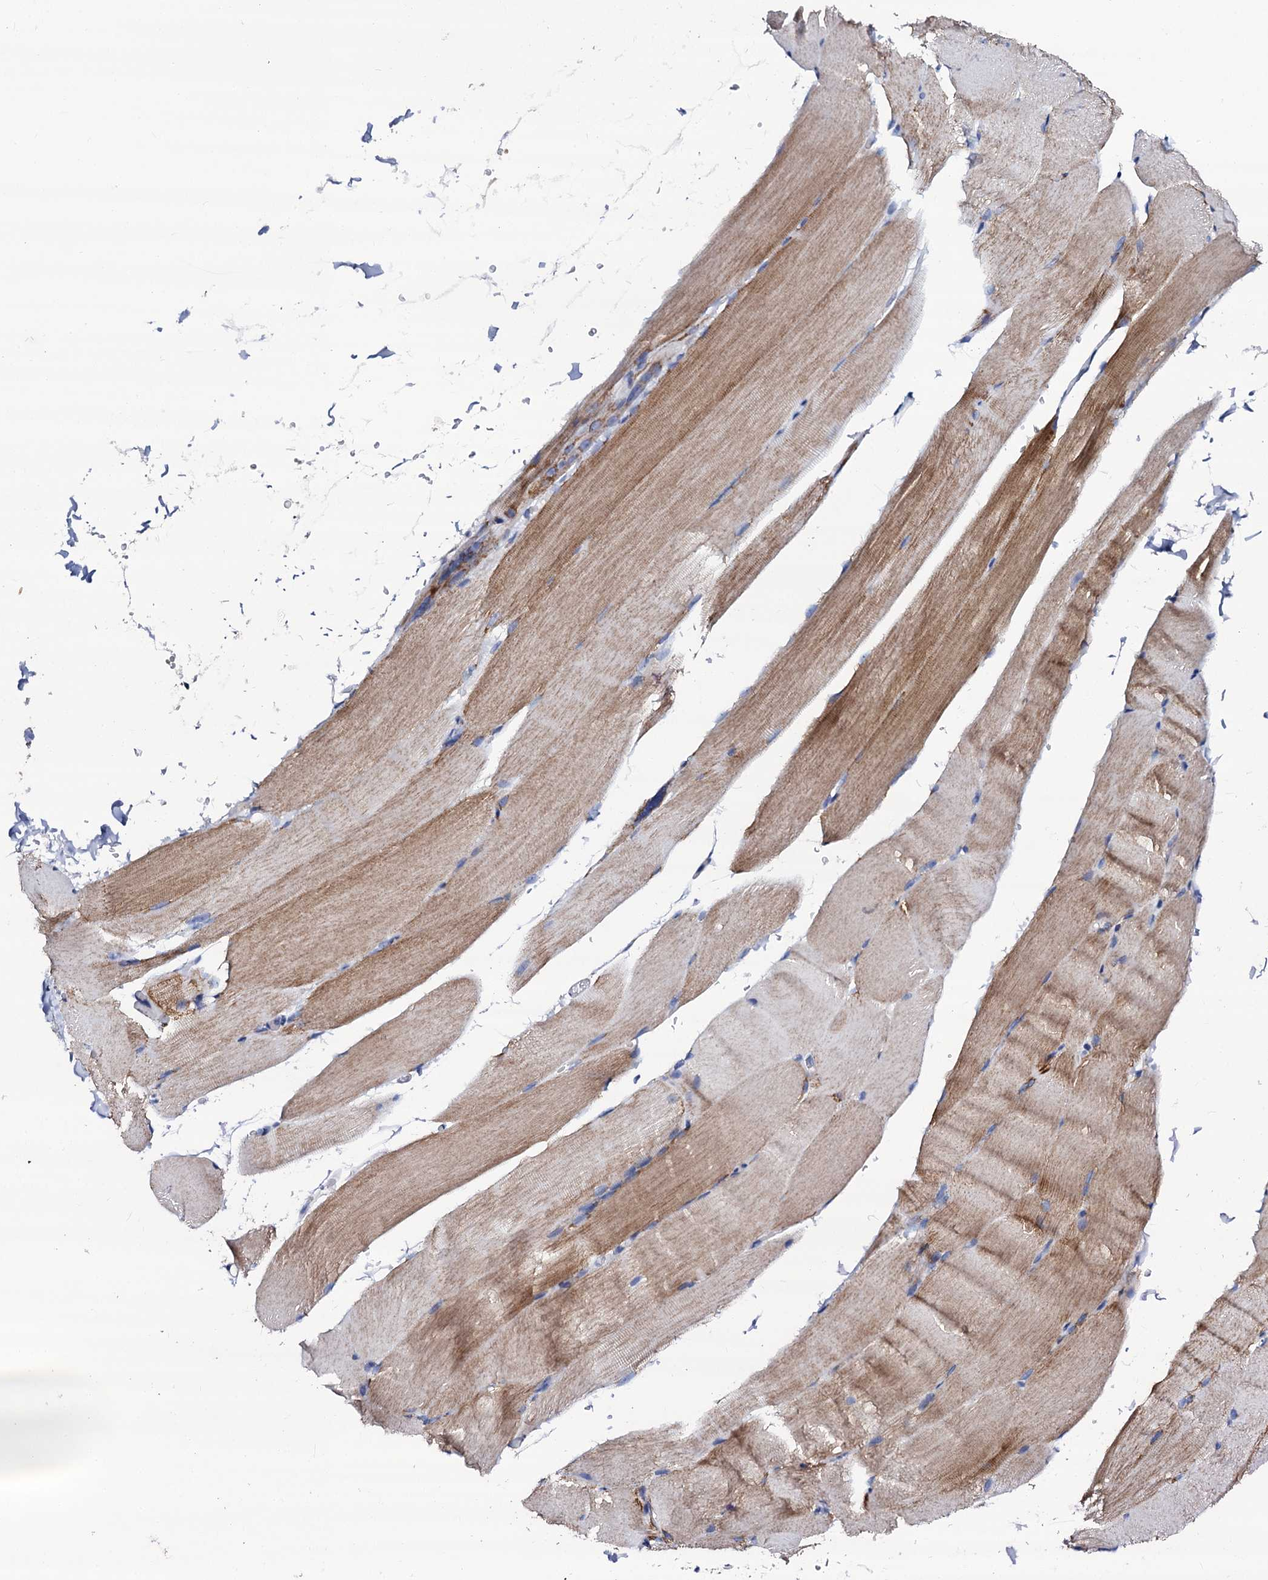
{"staining": {"intensity": "moderate", "quantity": "25%-75%", "location": "cytoplasmic/membranous"}, "tissue": "skeletal muscle", "cell_type": "Myocytes", "image_type": "normal", "snomed": [{"axis": "morphology", "description": "Normal tissue, NOS"}, {"axis": "topography", "description": "Skeletal muscle"}, {"axis": "topography", "description": "Parathyroid gland"}], "caption": "A brown stain shows moderate cytoplasmic/membranous expression of a protein in myocytes of normal human skeletal muscle. Using DAB (brown) and hematoxylin (blue) stains, captured at high magnification using brightfield microscopy.", "gene": "SLC37A4", "patient": {"sex": "female", "age": 37}}